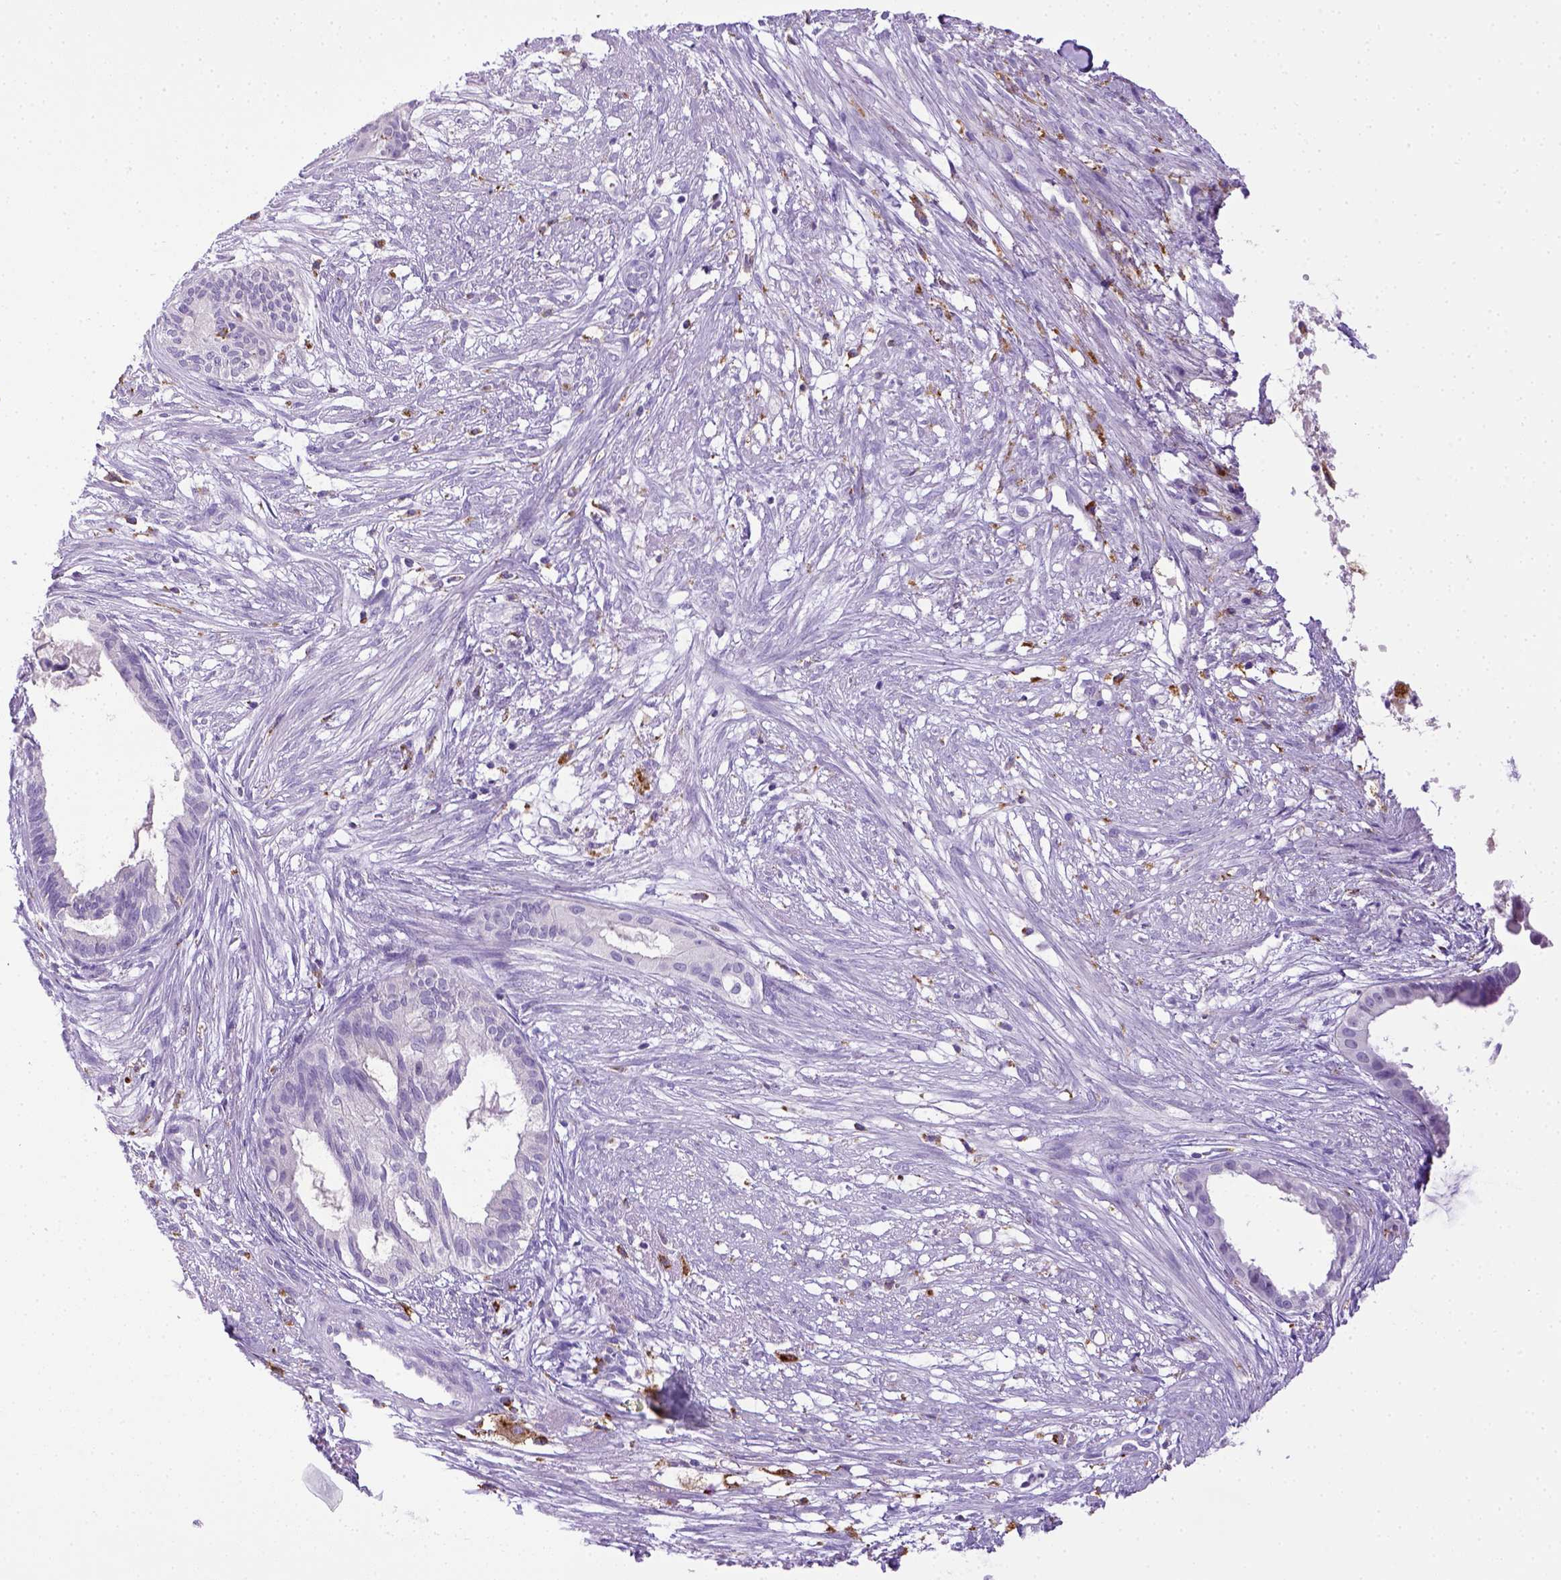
{"staining": {"intensity": "negative", "quantity": "none", "location": "none"}, "tissue": "endometrial cancer", "cell_type": "Tumor cells", "image_type": "cancer", "snomed": [{"axis": "morphology", "description": "Adenocarcinoma, NOS"}, {"axis": "topography", "description": "Endometrium"}], "caption": "The photomicrograph shows no staining of tumor cells in endometrial adenocarcinoma.", "gene": "CD68", "patient": {"sex": "female", "age": 86}}